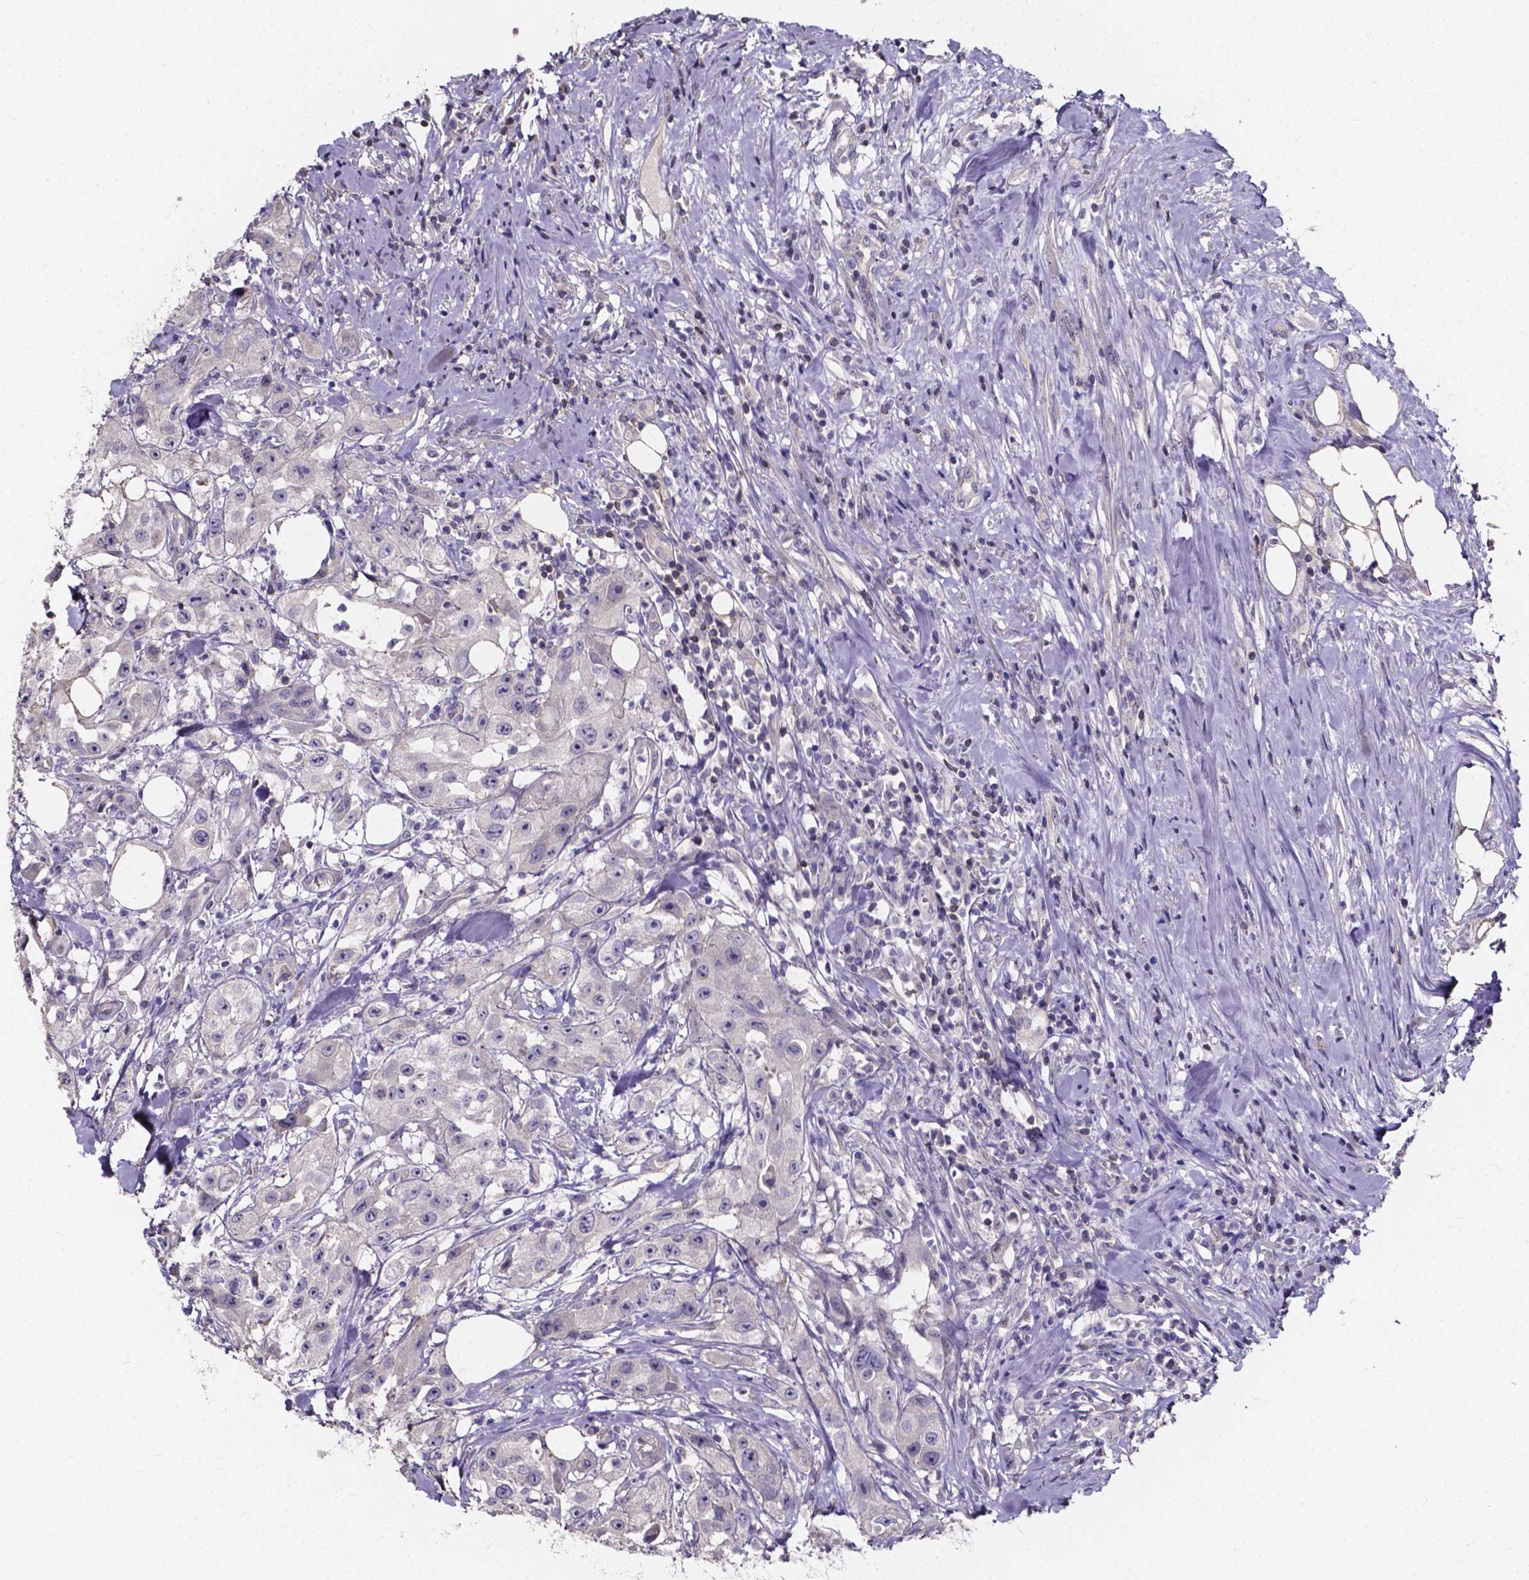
{"staining": {"intensity": "moderate", "quantity": "<25%", "location": "nuclear"}, "tissue": "urothelial cancer", "cell_type": "Tumor cells", "image_type": "cancer", "snomed": [{"axis": "morphology", "description": "Urothelial carcinoma, High grade"}, {"axis": "topography", "description": "Urinary bladder"}], "caption": "Immunohistochemical staining of urothelial cancer exhibits low levels of moderate nuclear protein staining in about <25% of tumor cells. (Stains: DAB in brown, nuclei in blue, Microscopy: brightfield microscopy at high magnification).", "gene": "THEMIS", "patient": {"sex": "male", "age": 79}}